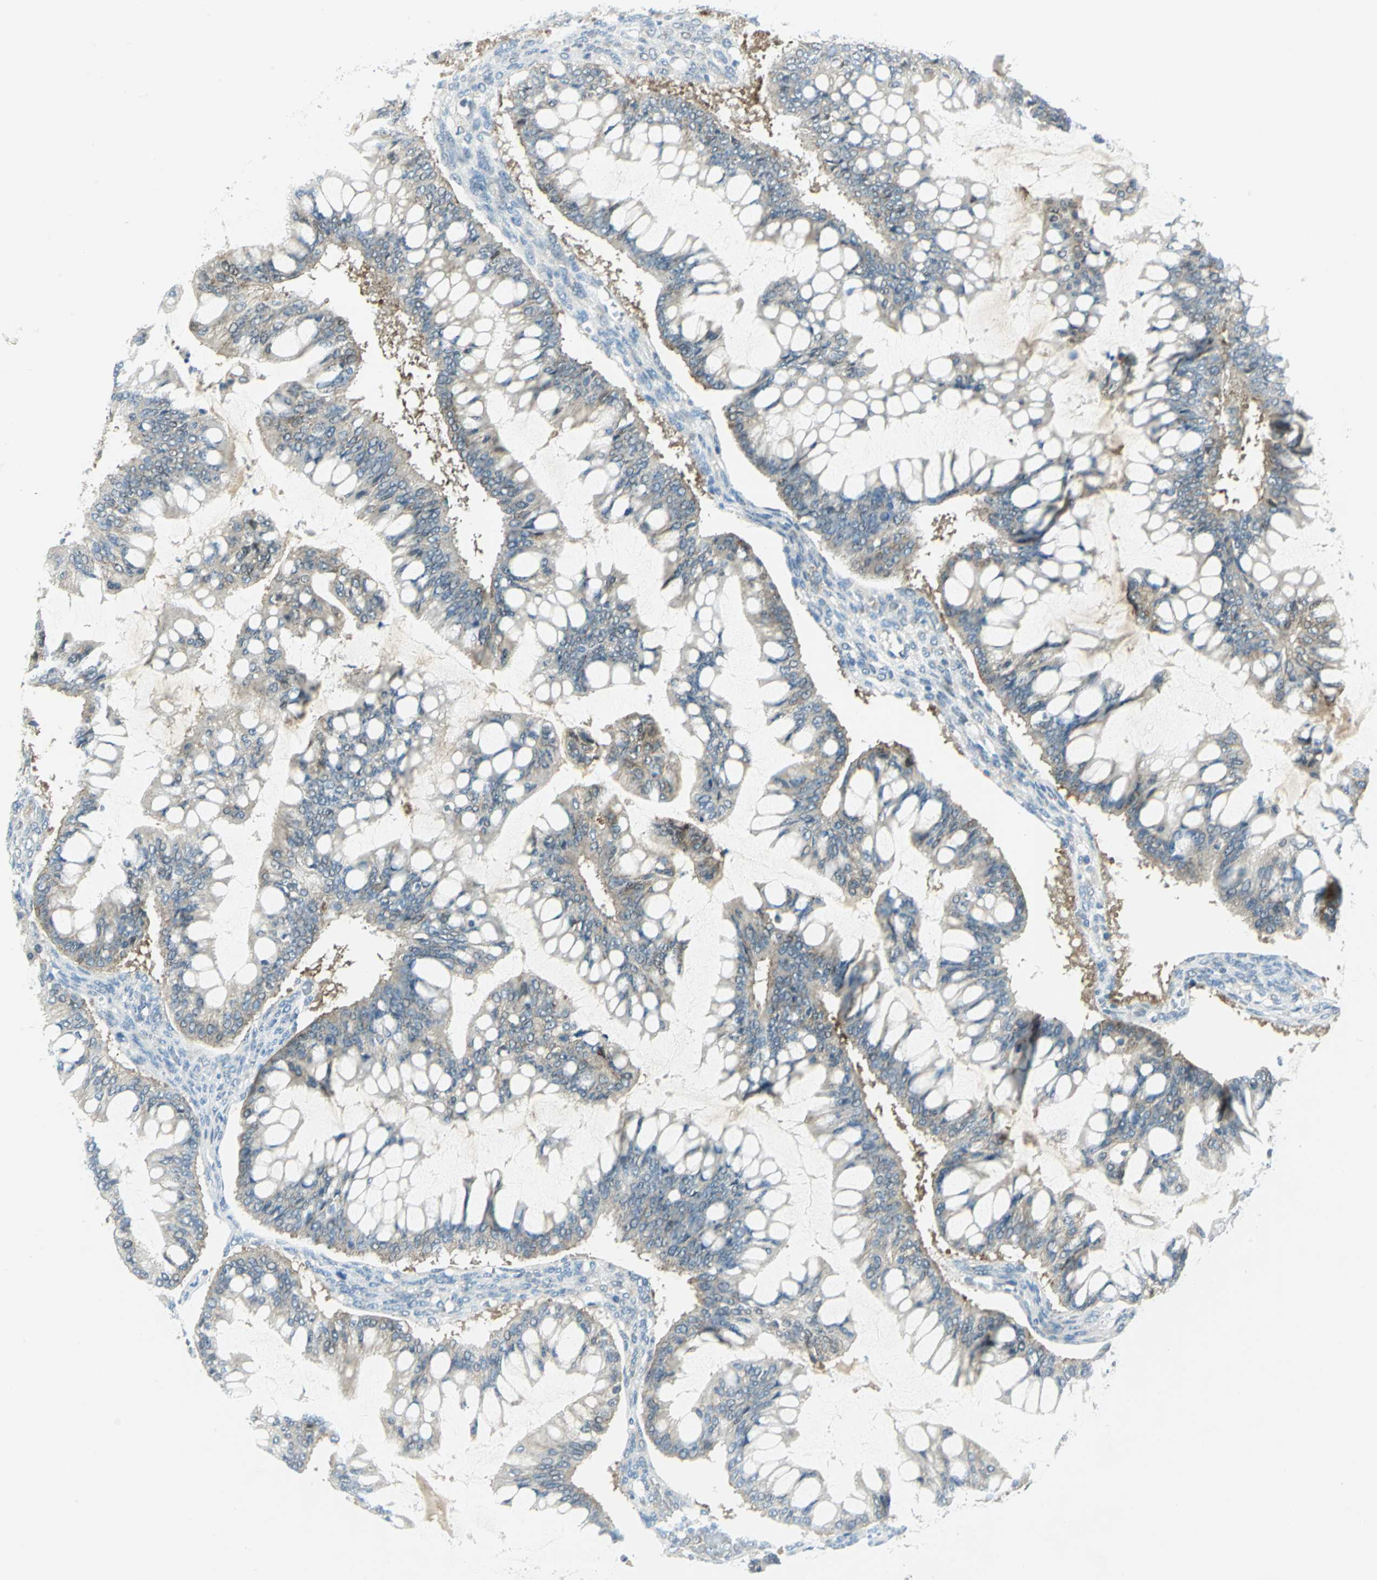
{"staining": {"intensity": "moderate", "quantity": "<25%", "location": "cytoplasmic/membranous"}, "tissue": "ovarian cancer", "cell_type": "Tumor cells", "image_type": "cancer", "snomed": [{"axis": "morphology", "description": "Cystadenocarcinoma, mucinous, NOS"}, {"axis": "topography", "description": "Ovary"}], "caption": "Immunohistochemical staining of ovarian cancer demonstrates low levels of moderate cytoplasmic/membranous expression in about <25% of tumor cells. The protein is stained brown, and the nuclei are stained in blue (DAB (3,3'-diaminobenzidine) IHC with brightfield microscopy, high magnification).", "gene": "ALDOA", "patient": {"sex": "female", "age": 73}}